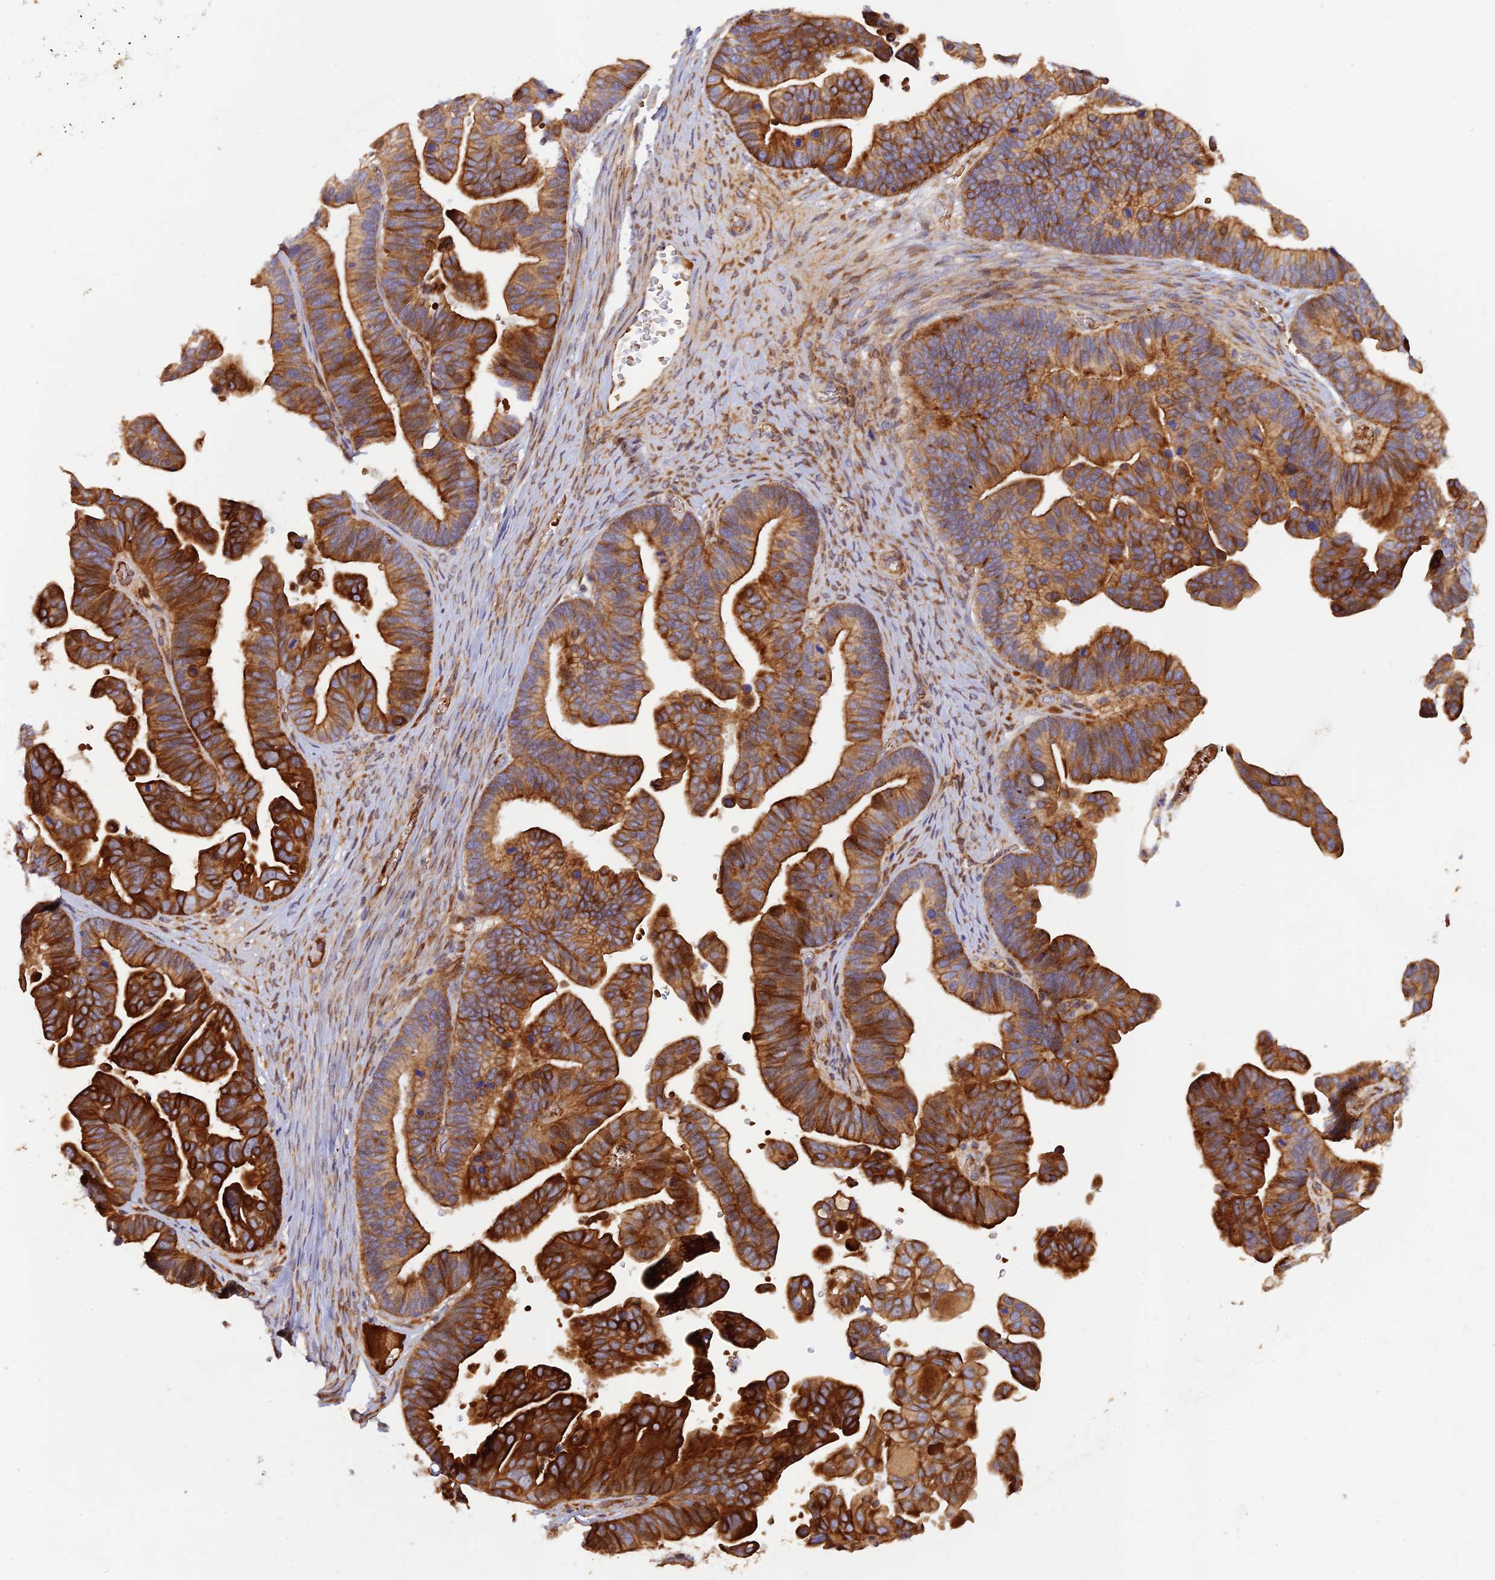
{"staining": {"intensity": "strong", "quantity": ">75%", "location": "cytoplasmic/membranous"}, "tissue": "ovarian cancer", "cell_type": "Tumor cells", "image_type": "cancer", "snomed": [{"axis": "morphology", "description": "Cystadenocarcinoma, serous, NOS"}, {"axis": "topography", "description": "Ovary"}], "caption": "Immunohistochemical staining of human ovarian cancer (serous cystadenocarcinoma) exhibits strong cytoplasmic/membranous protein positivity in approximately >75% of tumor cells. (IHC, brightfield microscopy, high magnification).", "gene": "GMCL1", "patient": {"sex": "female", "age": 56}}